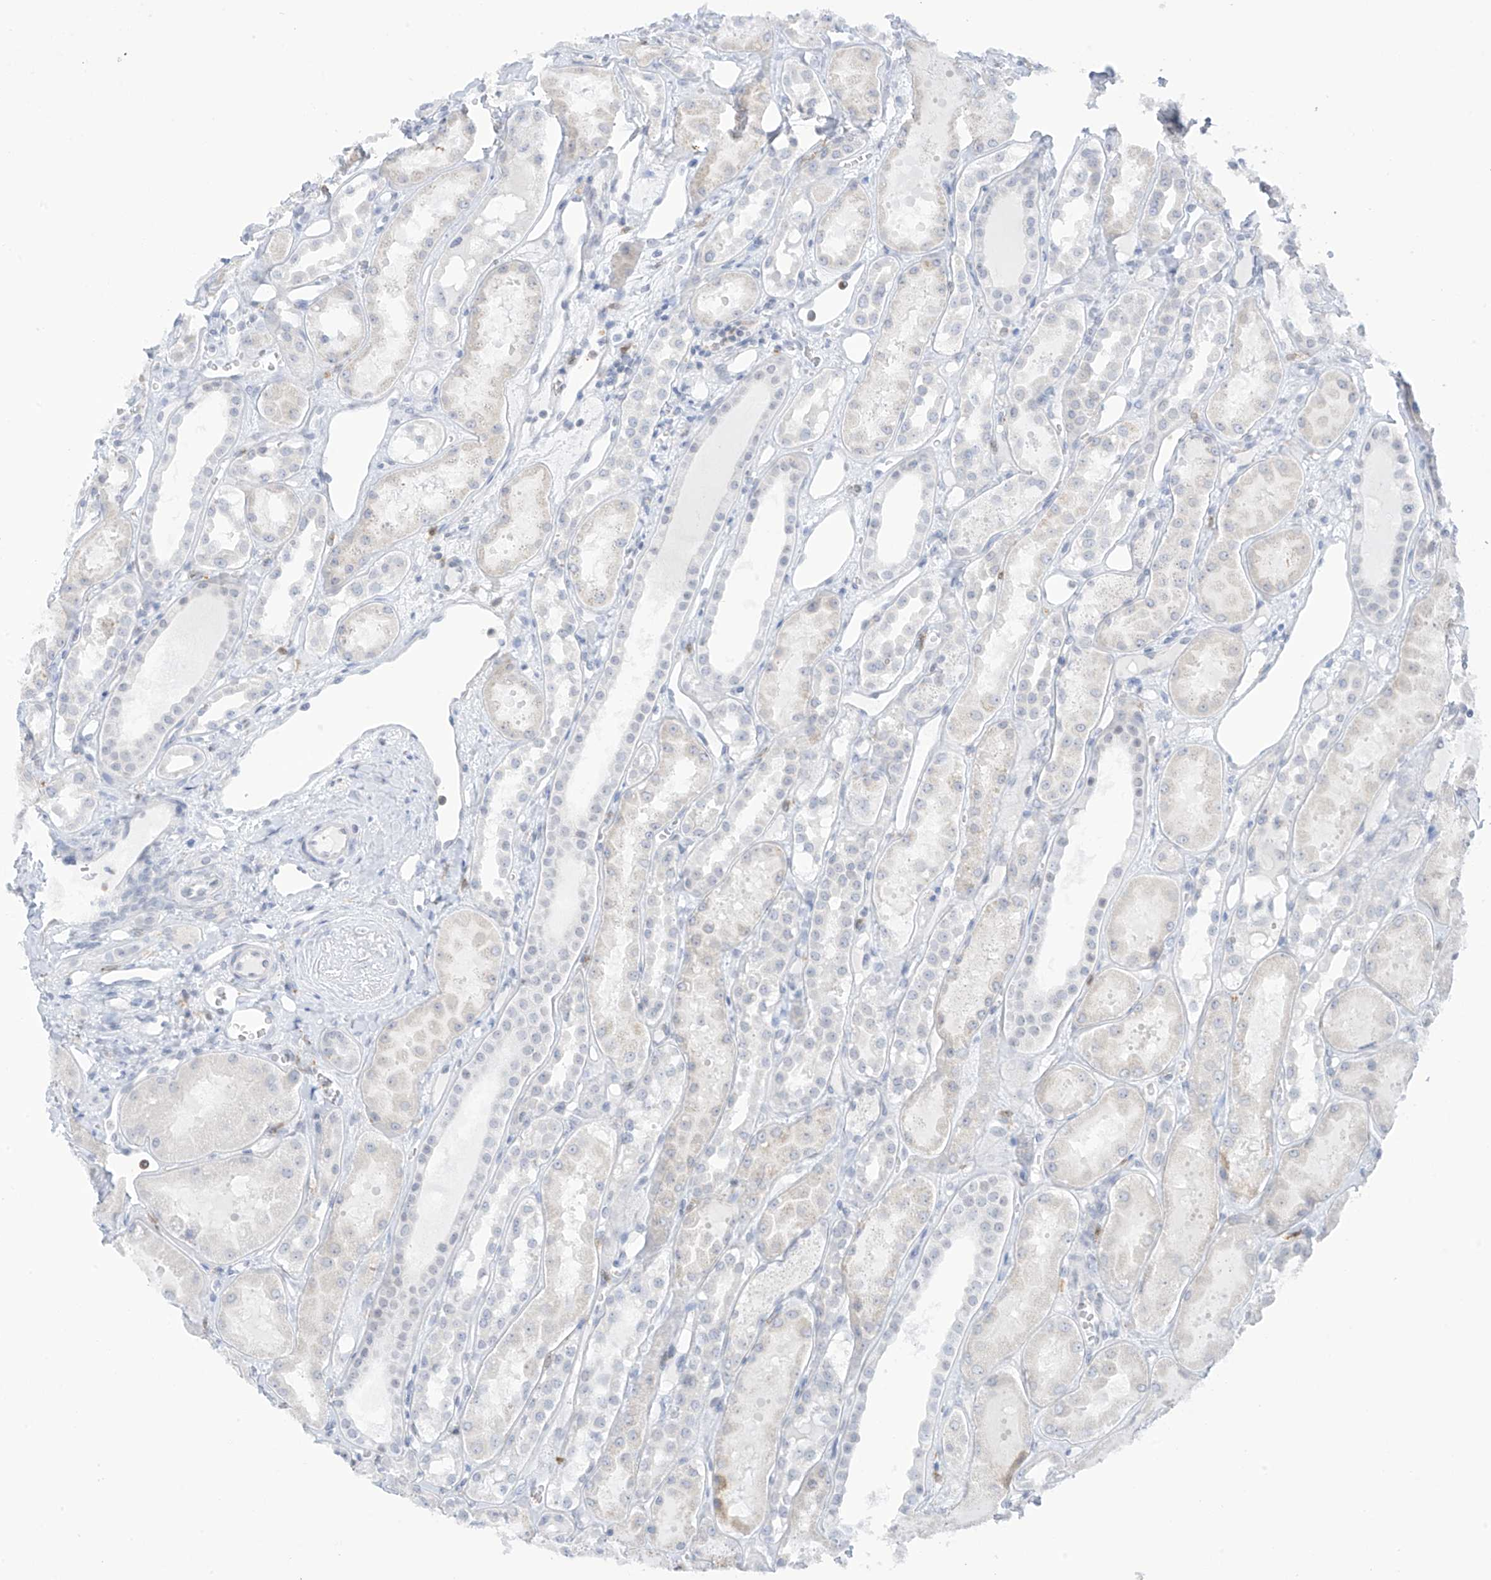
{"staining": {"intensity": "negative", "quantity": "none", "location": "none"}, "tissue": "kidney", "cell_type": "Cells in glomeruli", "image_type": "normal", "snomed": [{"axis": "morphology", "description": "Normal tissue, NOS"}, {"axis": "topography", "description": "Kidney"}], "caption": "This image is of unremarkable kidney stained with IHC to label a protein in brown with the nuclei are counter-stained blue. There is no positivity in cells in glomeruli.", "gene": "TBXAS1", "patient": {"sex": "male", "age": 16}}